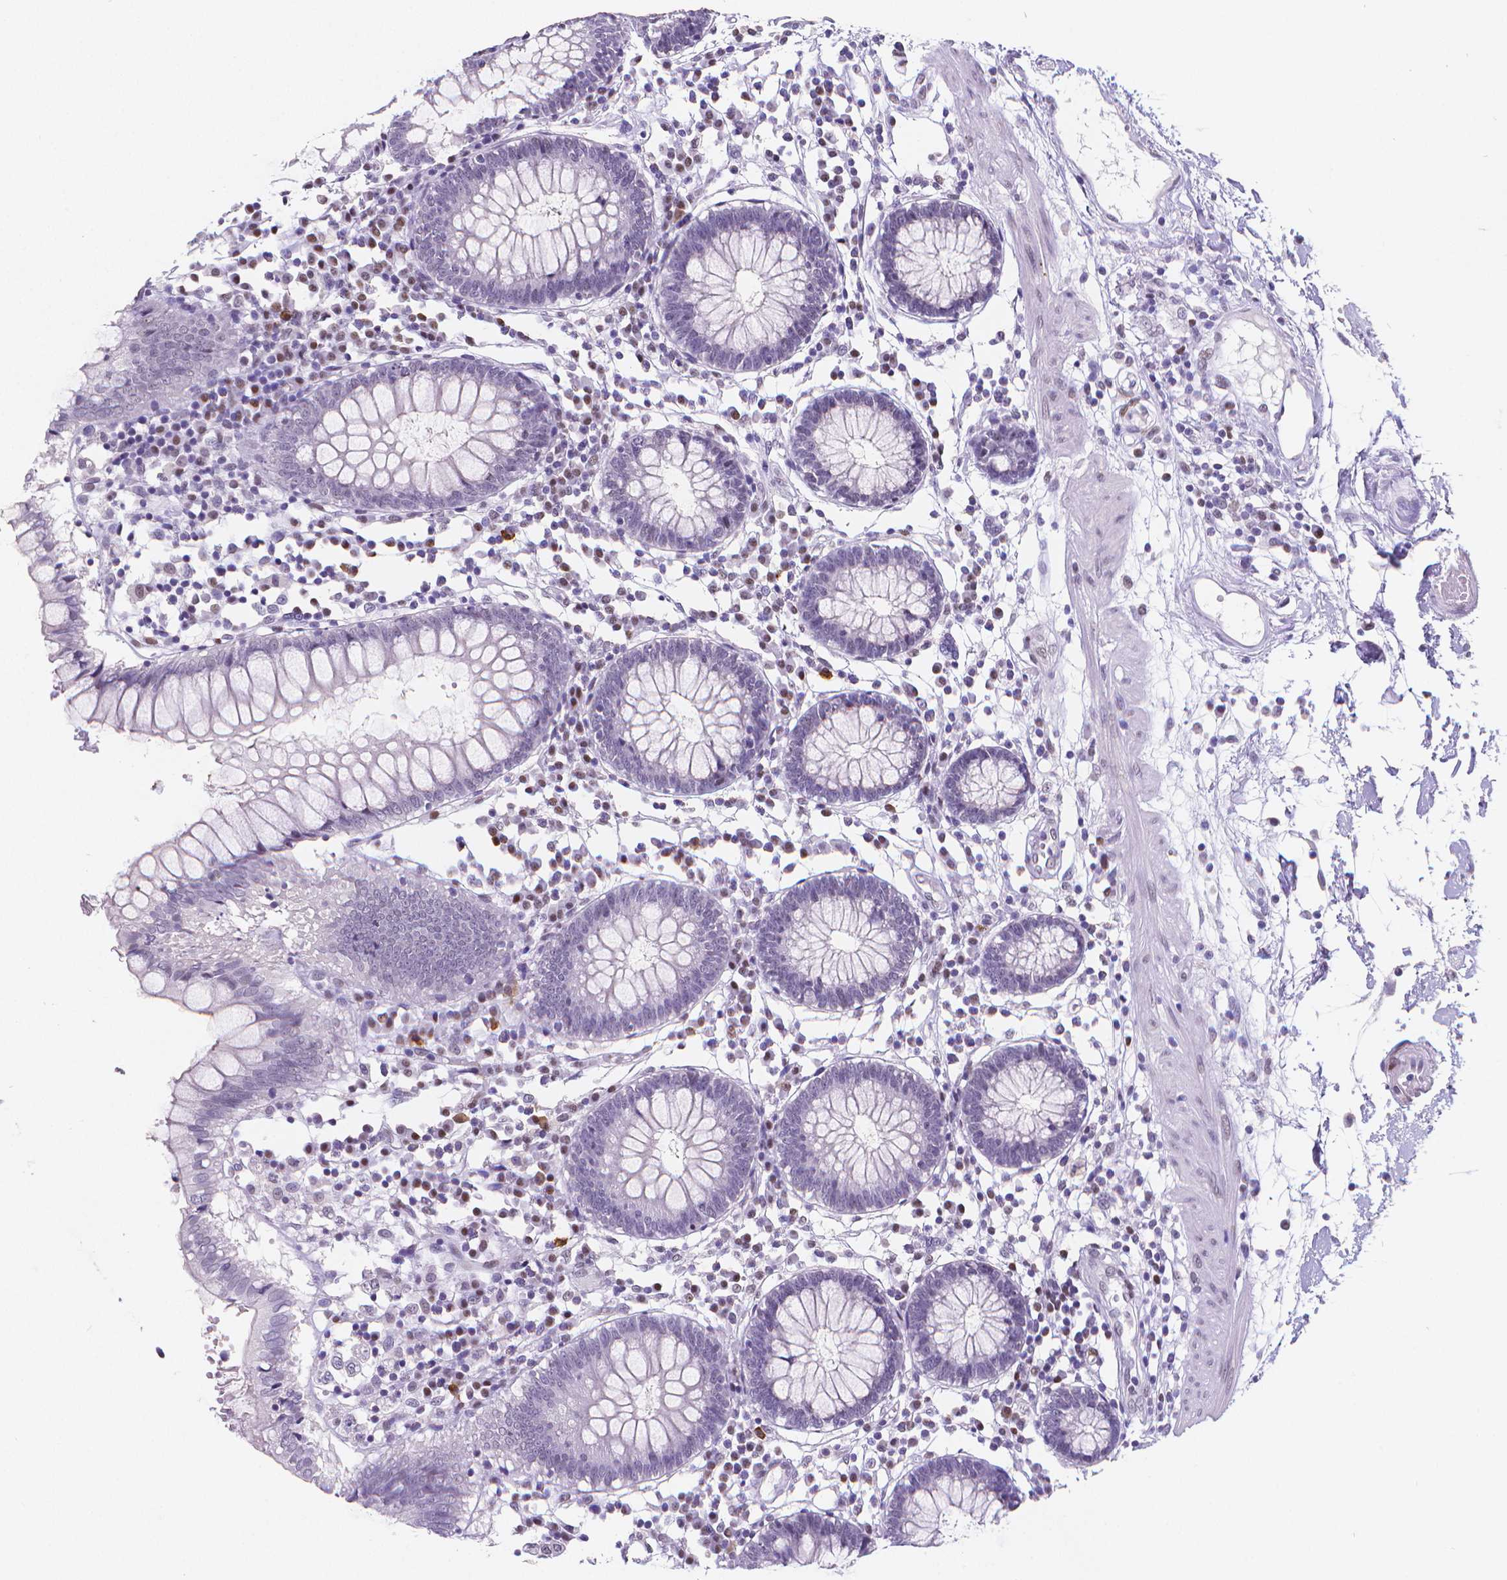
{"staining": {"intensity": "negative", "quantity": "none", "location": "none"}, "tissue": "colon", "cell_type": "Endothelial cells", "image_type": "normal", "snomed": [{"axis": "morphology", "description": "Normal tissue, NOS"}, {"axis": "morphology", "description": "Adenocarcinoma, NOS"}, {"axis": "topography", "description": "Colon"}], "caption": "Image shows no protein positivity in endothelial cells of benign colon.", "gene": "MEF2C", "patient": {"sex": "male", "age": 83}}